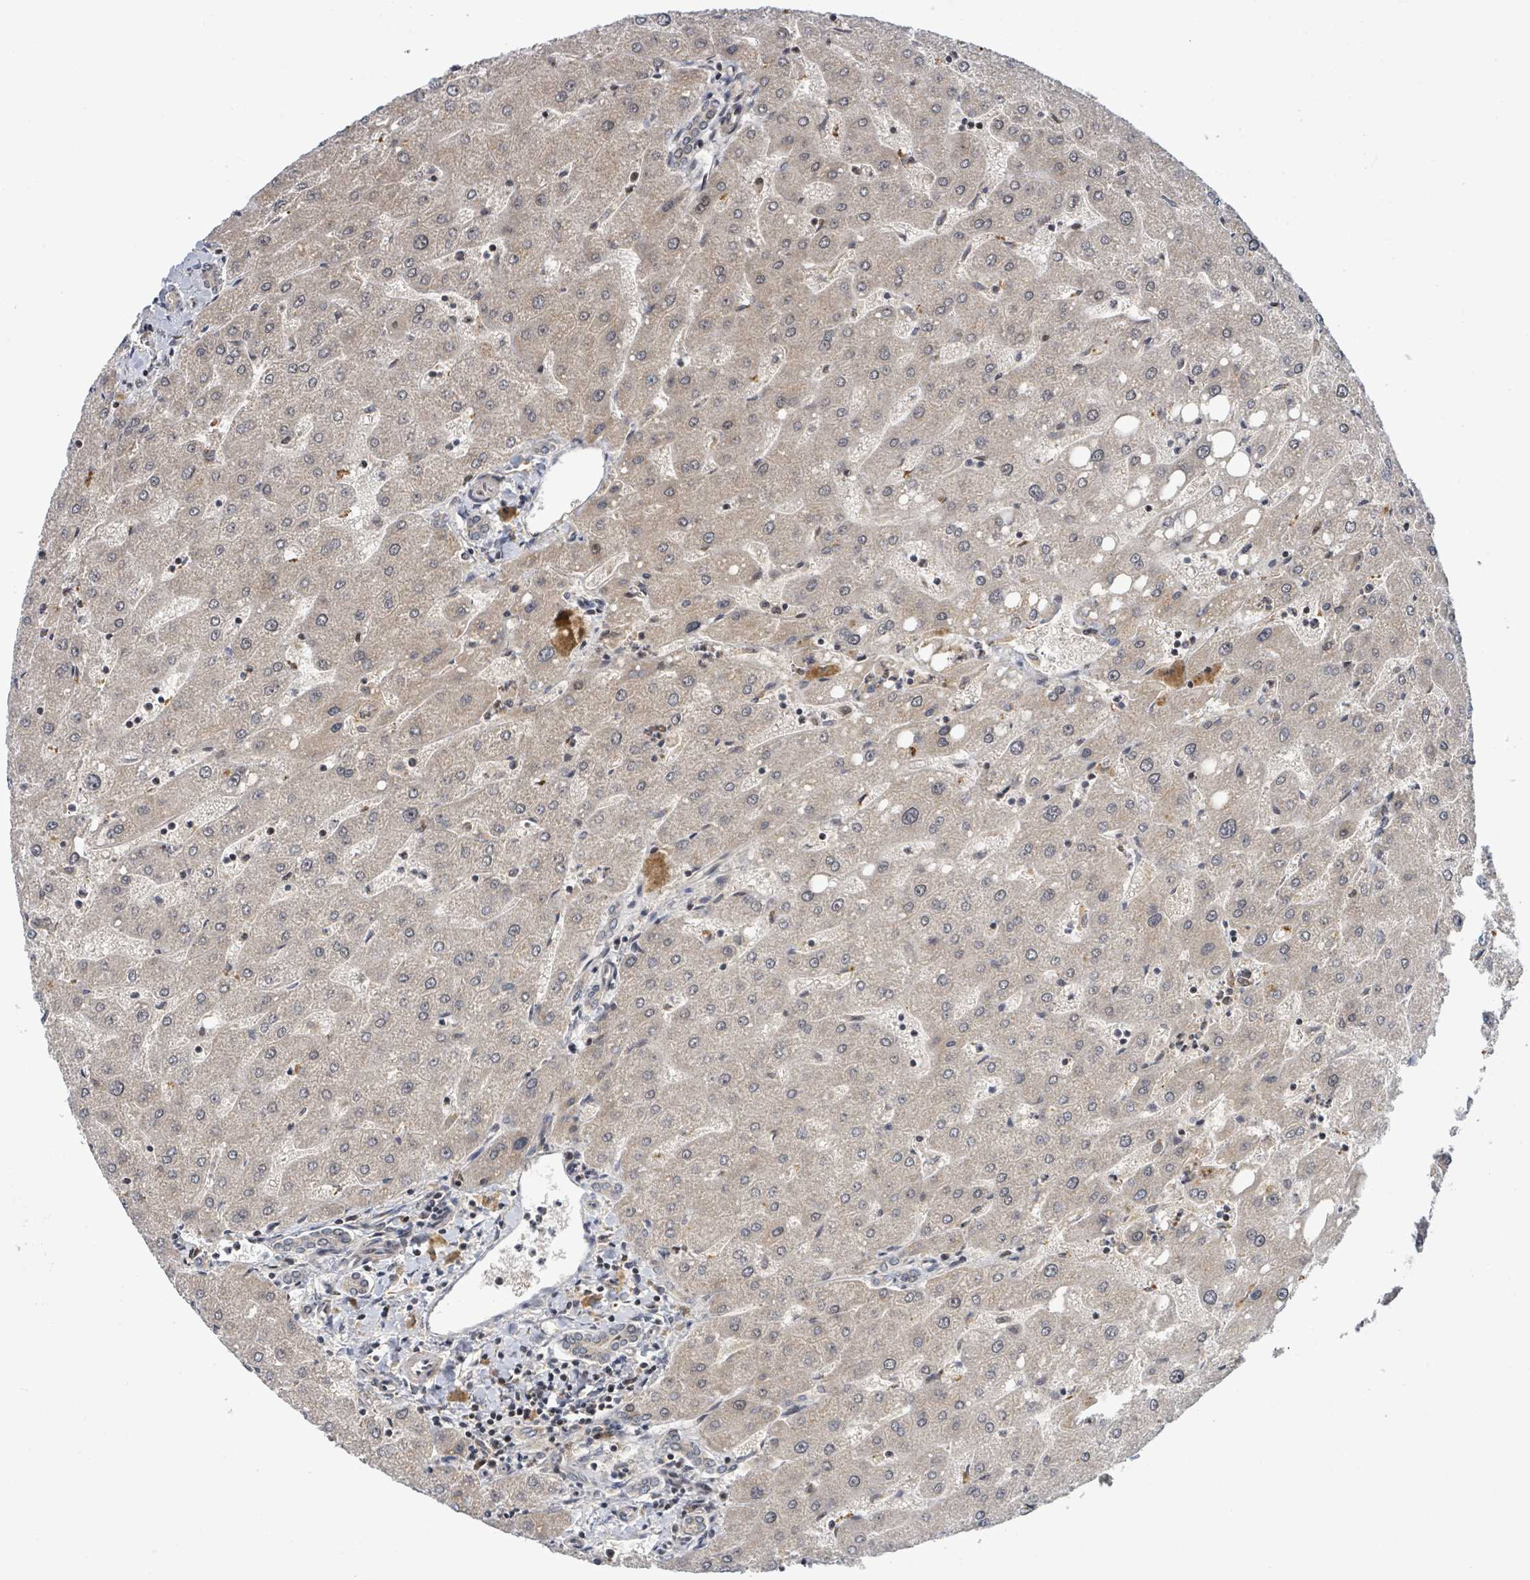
{"staining": {"intensity": "weak", "quantity": ">75%", "location": "cytoplasmic/membranous"}, "tissue": "liver", "cell_type": "Cholangiocytes", "image_type": "normal", "snomed": [{"axis": "morphology", "description": "Normal tissue, NOS"}, {"axis": "topography", "description": "Liver"}], "caption": "Protein staining shows weak cytoplasmic/membranous positivity in approximately >75% of cholangiocytes in unremarkable liver.", "gene": "ITGA11", "patient": {"sex": "male", "age": 67}}